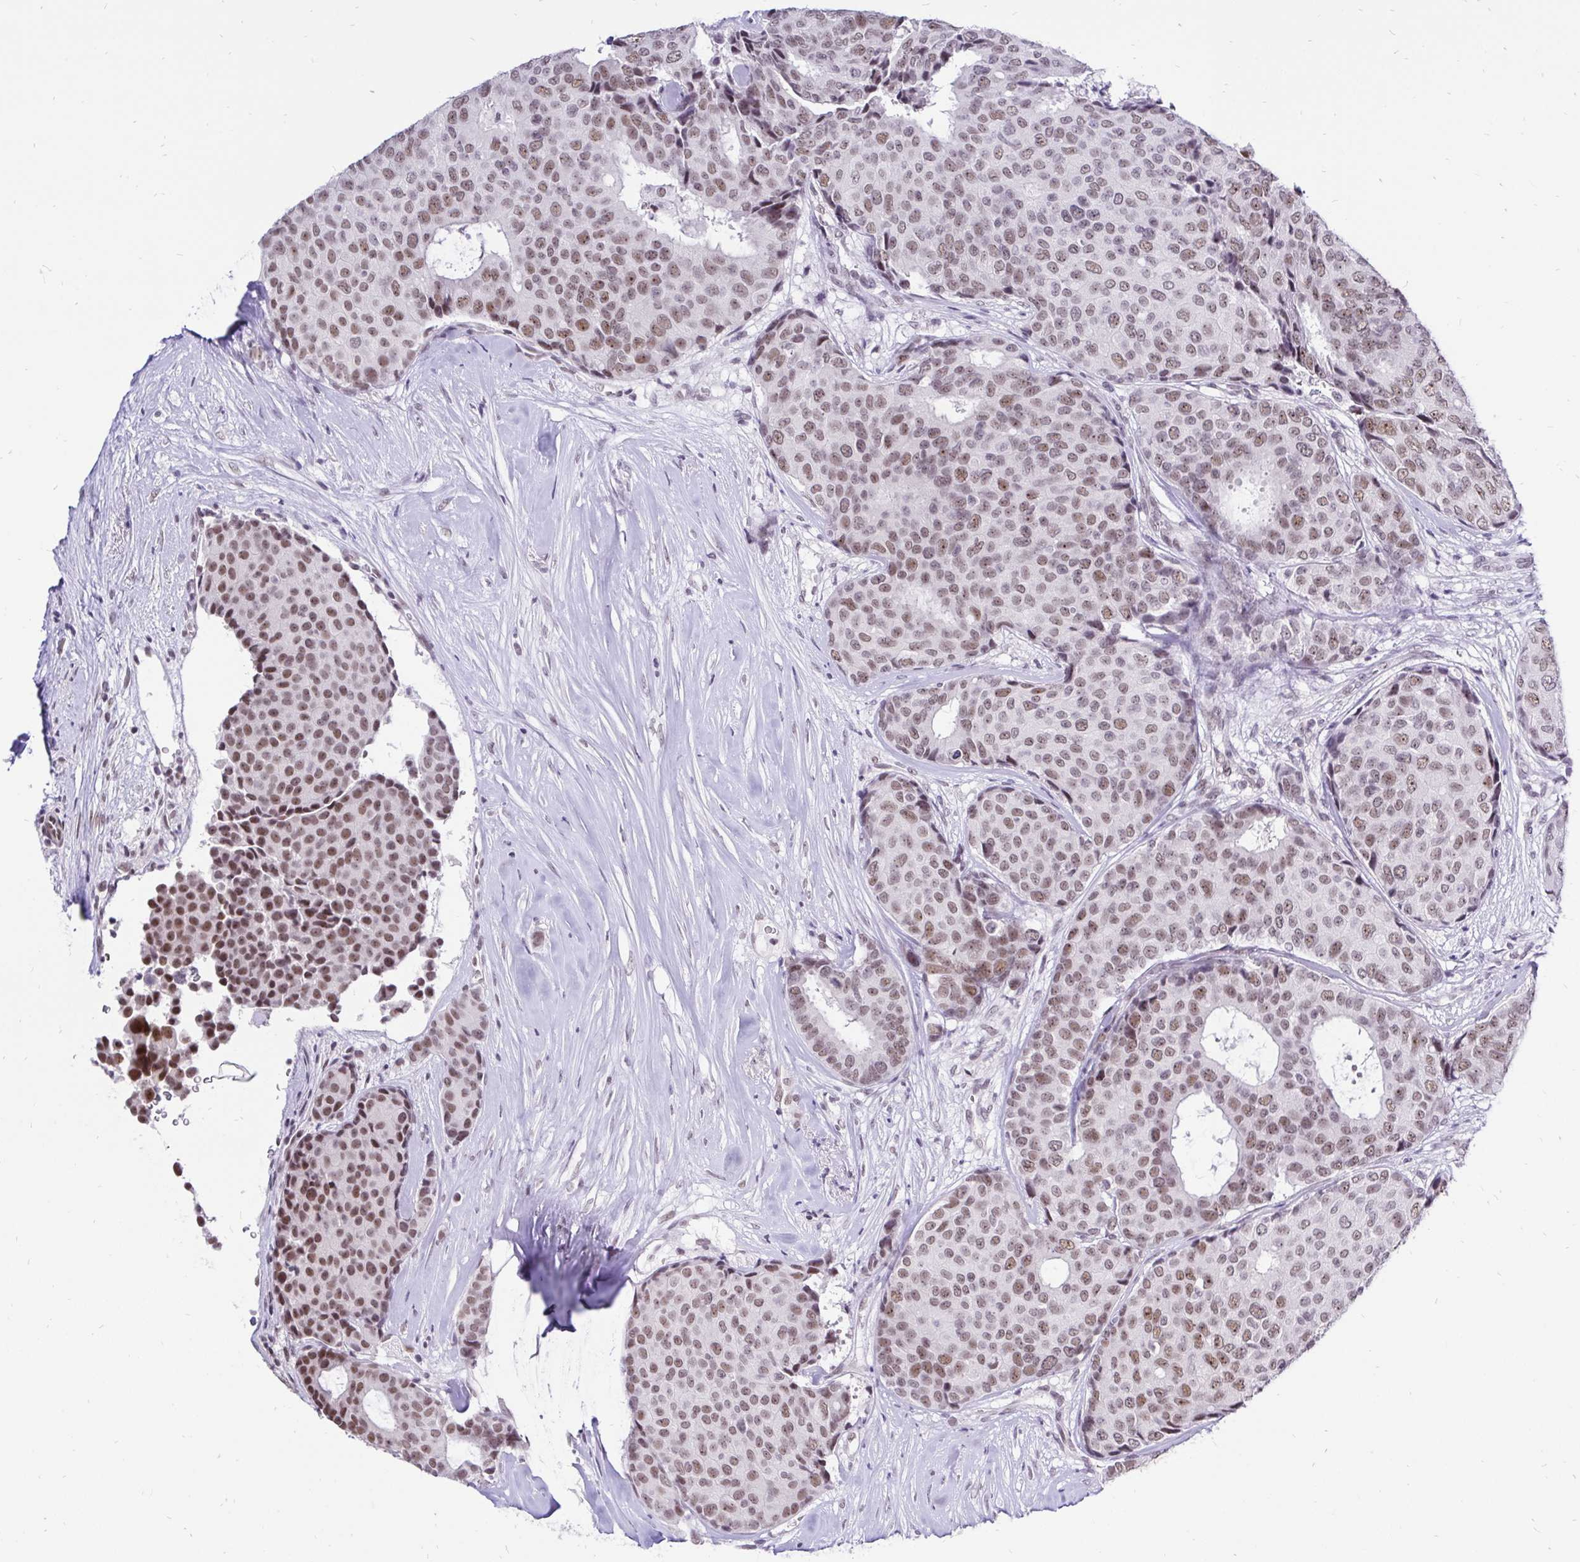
{"staining": {"intensity": "moderate", "quantity": ">75%", "location": "nuclear"}, "tissue": "breast cancer", "cell_type": "Tumor cells", "image_type": "cancer", "snomed": [{"axis": "morphology", "description": "Duct carcinoma"}, {"axis": "topography", "description": "Breast"}], "caption": "Immunohistochemistry micrograph of human breast cancer (intraductal carcinoma) stained for a protein (brown), which displays medium levels of moderate nuclear positivity in about >75% of tumor cells.", "gene": "ZNF860", "patient": {"sex": "female", "age": 75}}